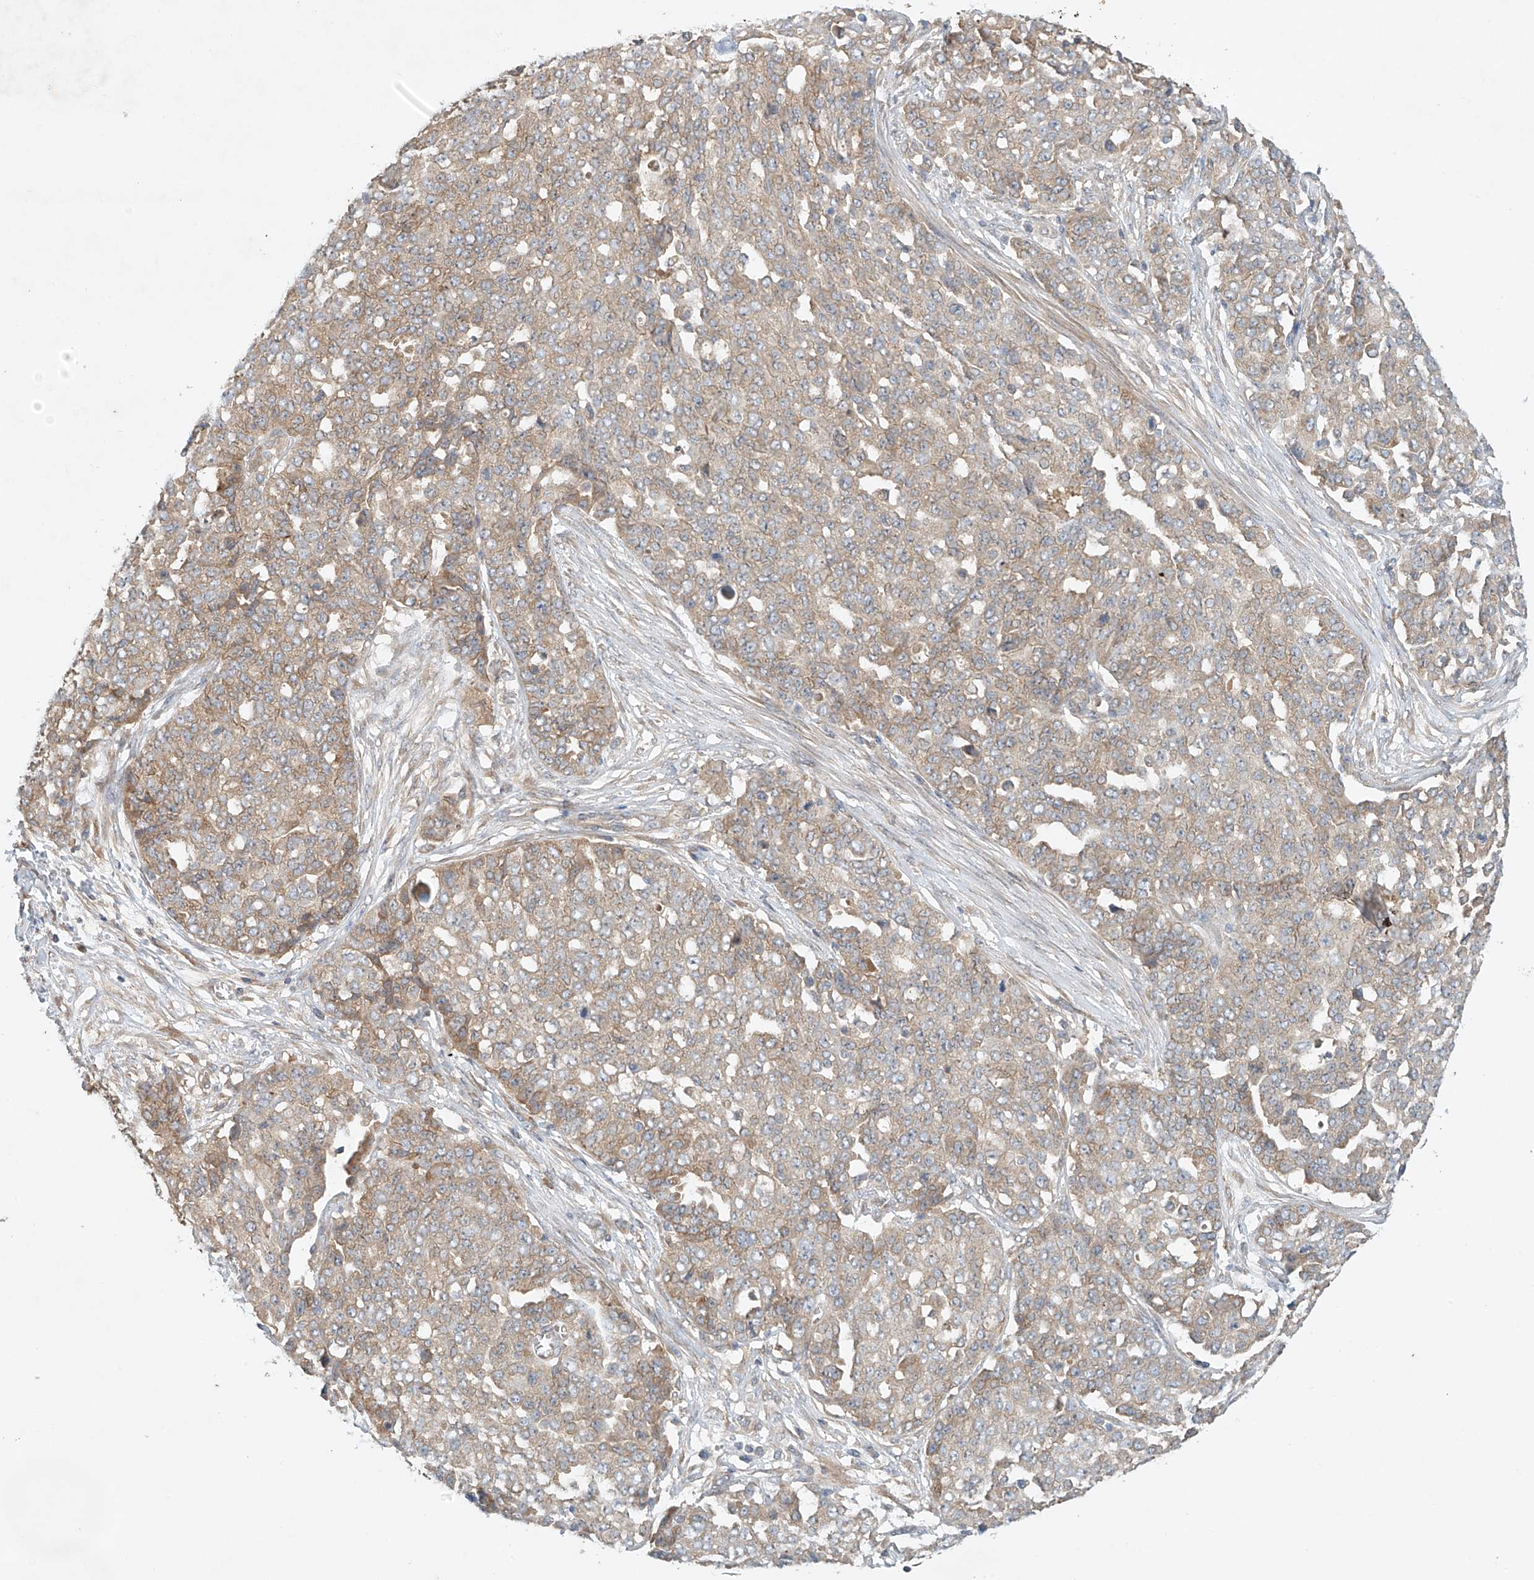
{"staining": {"intensity": "weak", "quantity": "25%-75%", "location": "cytoplasmic/membranous"}, "tissue": "ovarian cancer", "cell_type": "Tumor cells", "image_type": "cancer", "snomed": [{"axis": "morphology", "description": "Cystadenocarcinoma, serous, NOS"}, {"axis": "topography", "description": "Soft tissue"}, {"axis": "topography", "description": "Ovary"}], "caption": "Immunohistochemical staining of ovarian serous cystadenocarcinoma reveals low levels of weak cytoplasmic/membranous staining in about 25%-75% of tumor cells. (Brightfield microscopy of DAB IHC at high magnification).", "gene": "LYRM9", "patient": {"sex": "female", "age": 57}}